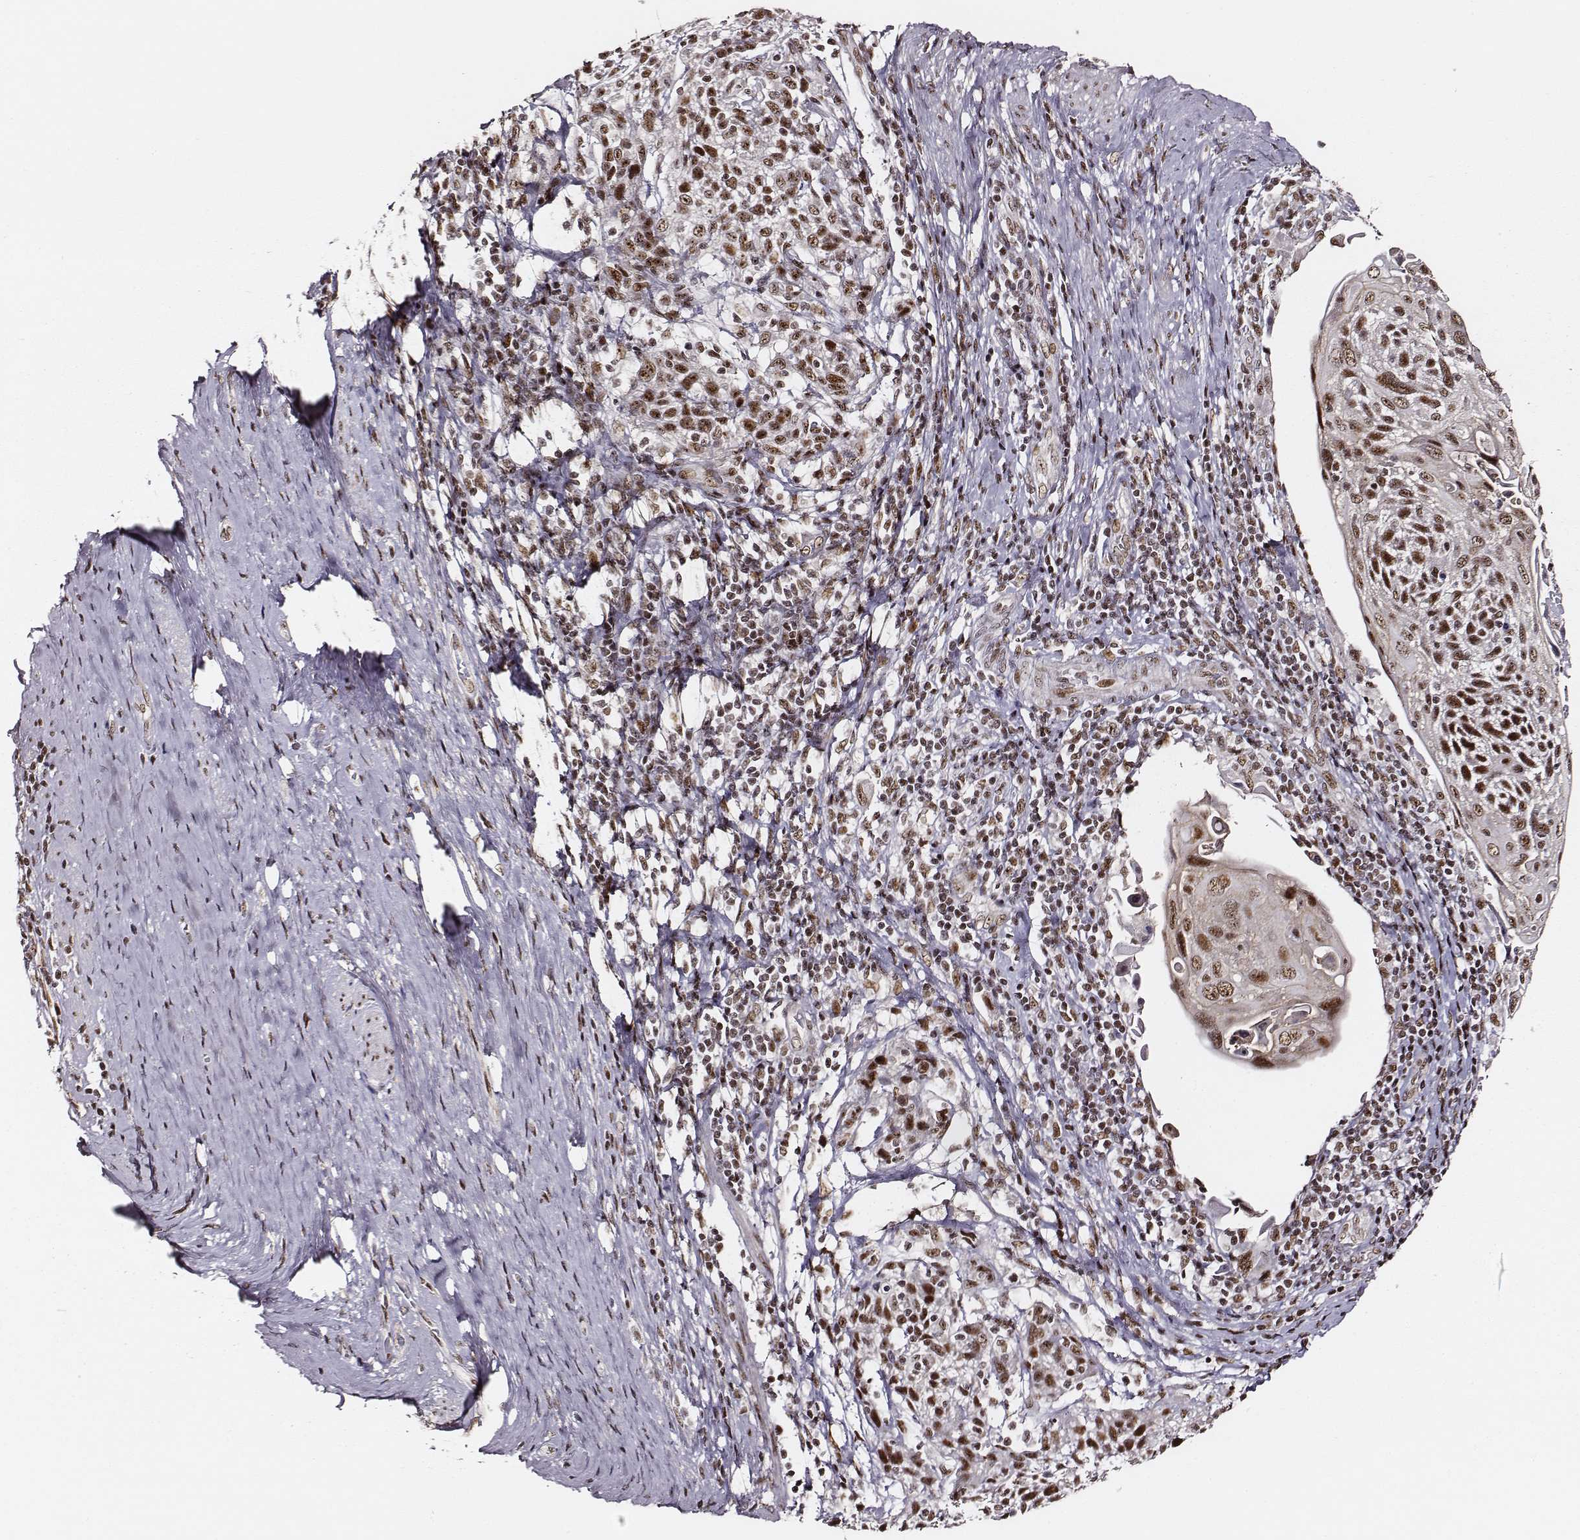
{"staining": {"intensity": "strong", "quantity": ">75%", "location": "nuclear"}, "tissue": "cervical cancer", "cell_type": "Tumor cells", "image_type": "cancer", "snomed": [{"axis": "morphology", "description": "Squamous cell carcinoma, NOS"}, {"axis": "topography", "description": "Cervix"}], "caption": "Human squamous cell carcinoma (cervical) stained for a protein (brown) displays strong nuclear positive expression in about >75% of tumor cells.", "gene": "PPARA", "patient": {"sex": "female", "age": 61}}